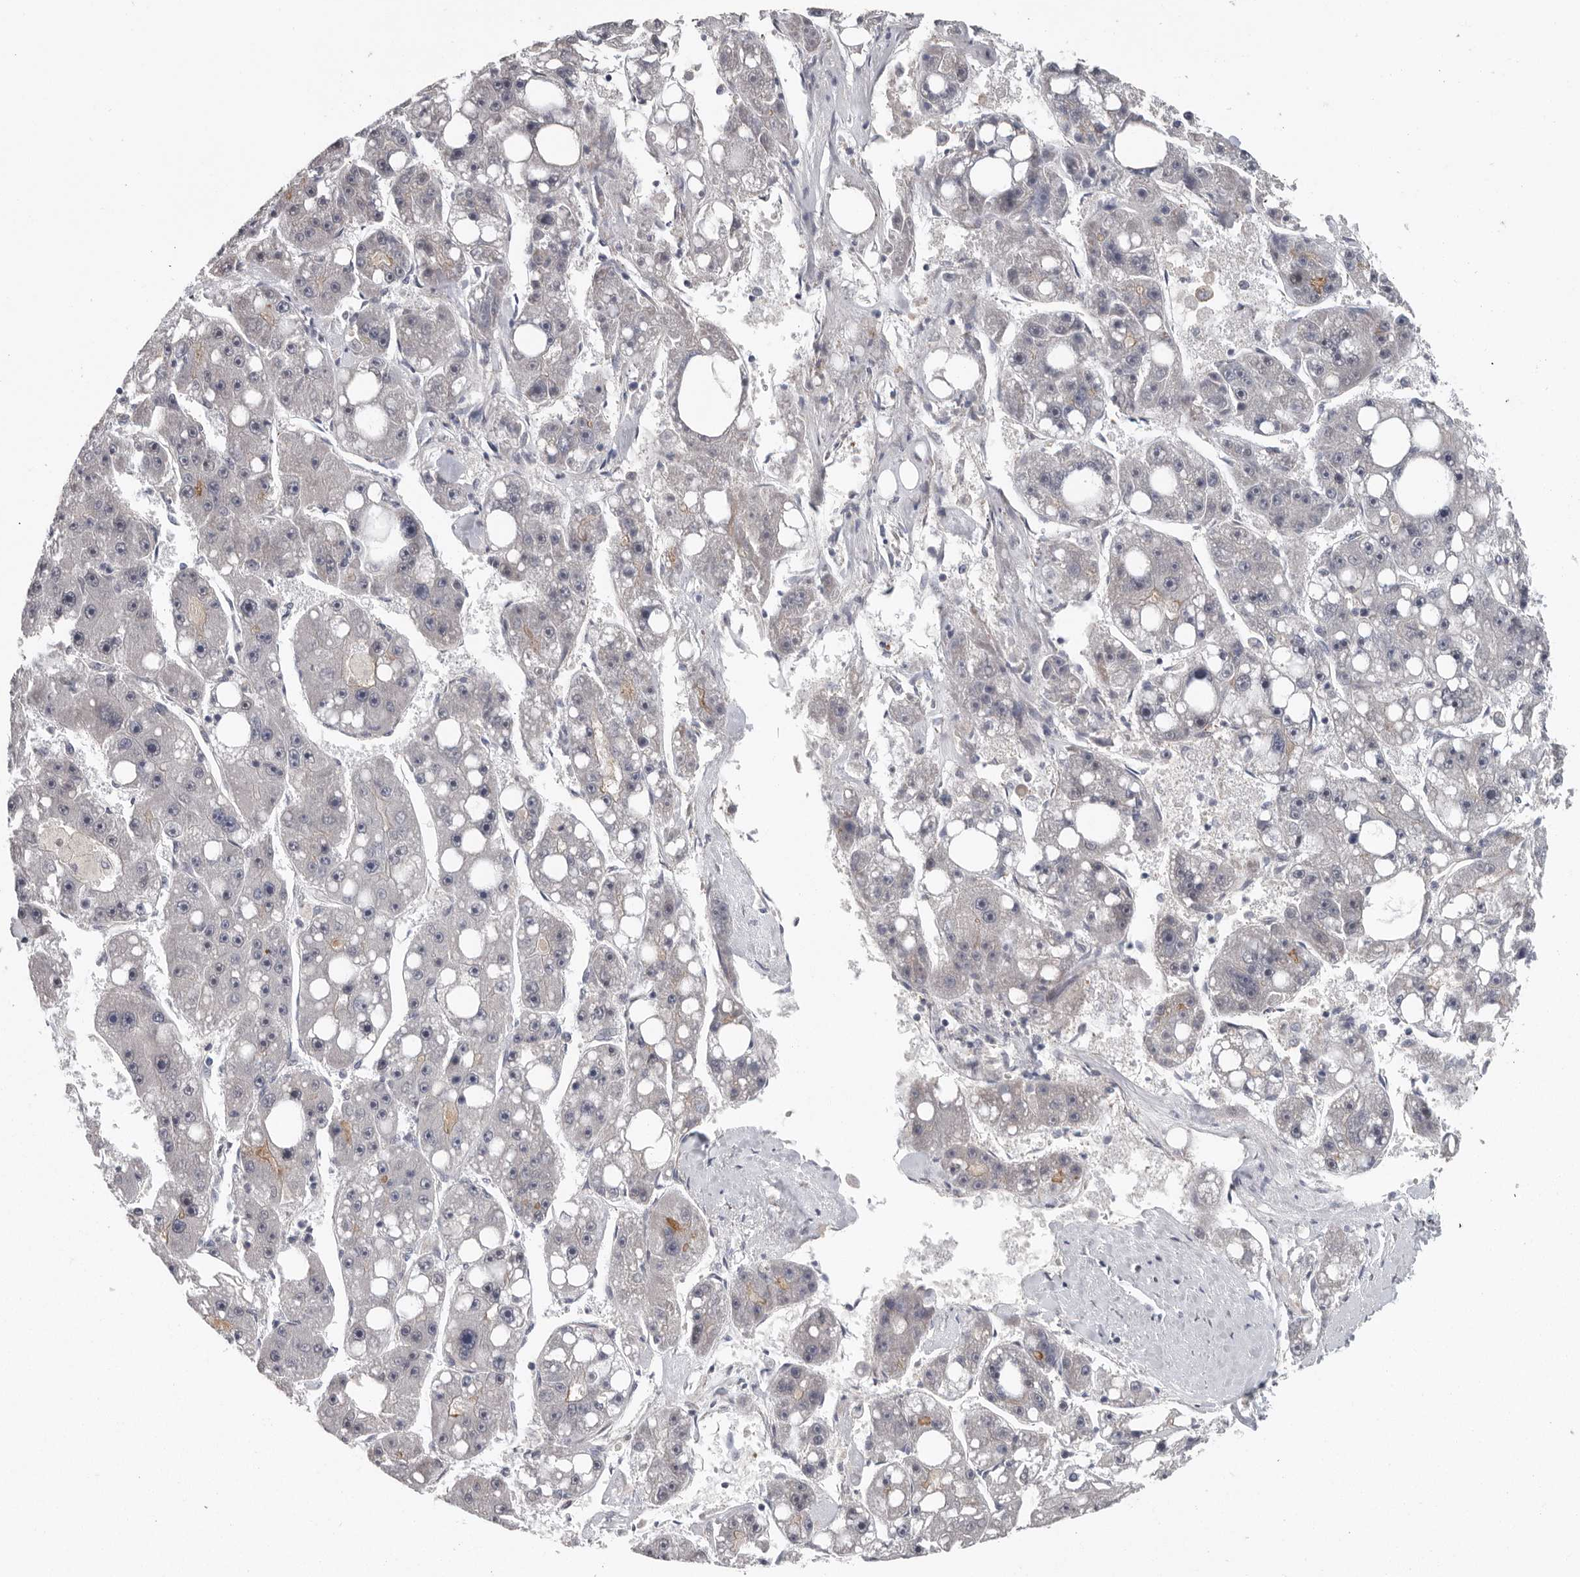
{"staining": {"intensity": "negative", "quantity": "none", "location": "none"}, "tissue": "liver cancer", "cell_type": "Tumor cells", "image_type": "cancer", "snomed": [{"axis": "morphology", "description": "Carcinoma, Hepatocellular, NOS"}, {"axis": "topography", "description": "Liver"}], "caption": "The histopathology image reveals no staining of tumor cells in liver cancer. The staining was performed using DAB to visualize the protein expression in brown, while the nuclei were stained in blue with hematoxylin (Magnification: 20x).", "gene": "ATXN3L", "patient": {"sex": "female", "age": 61}}